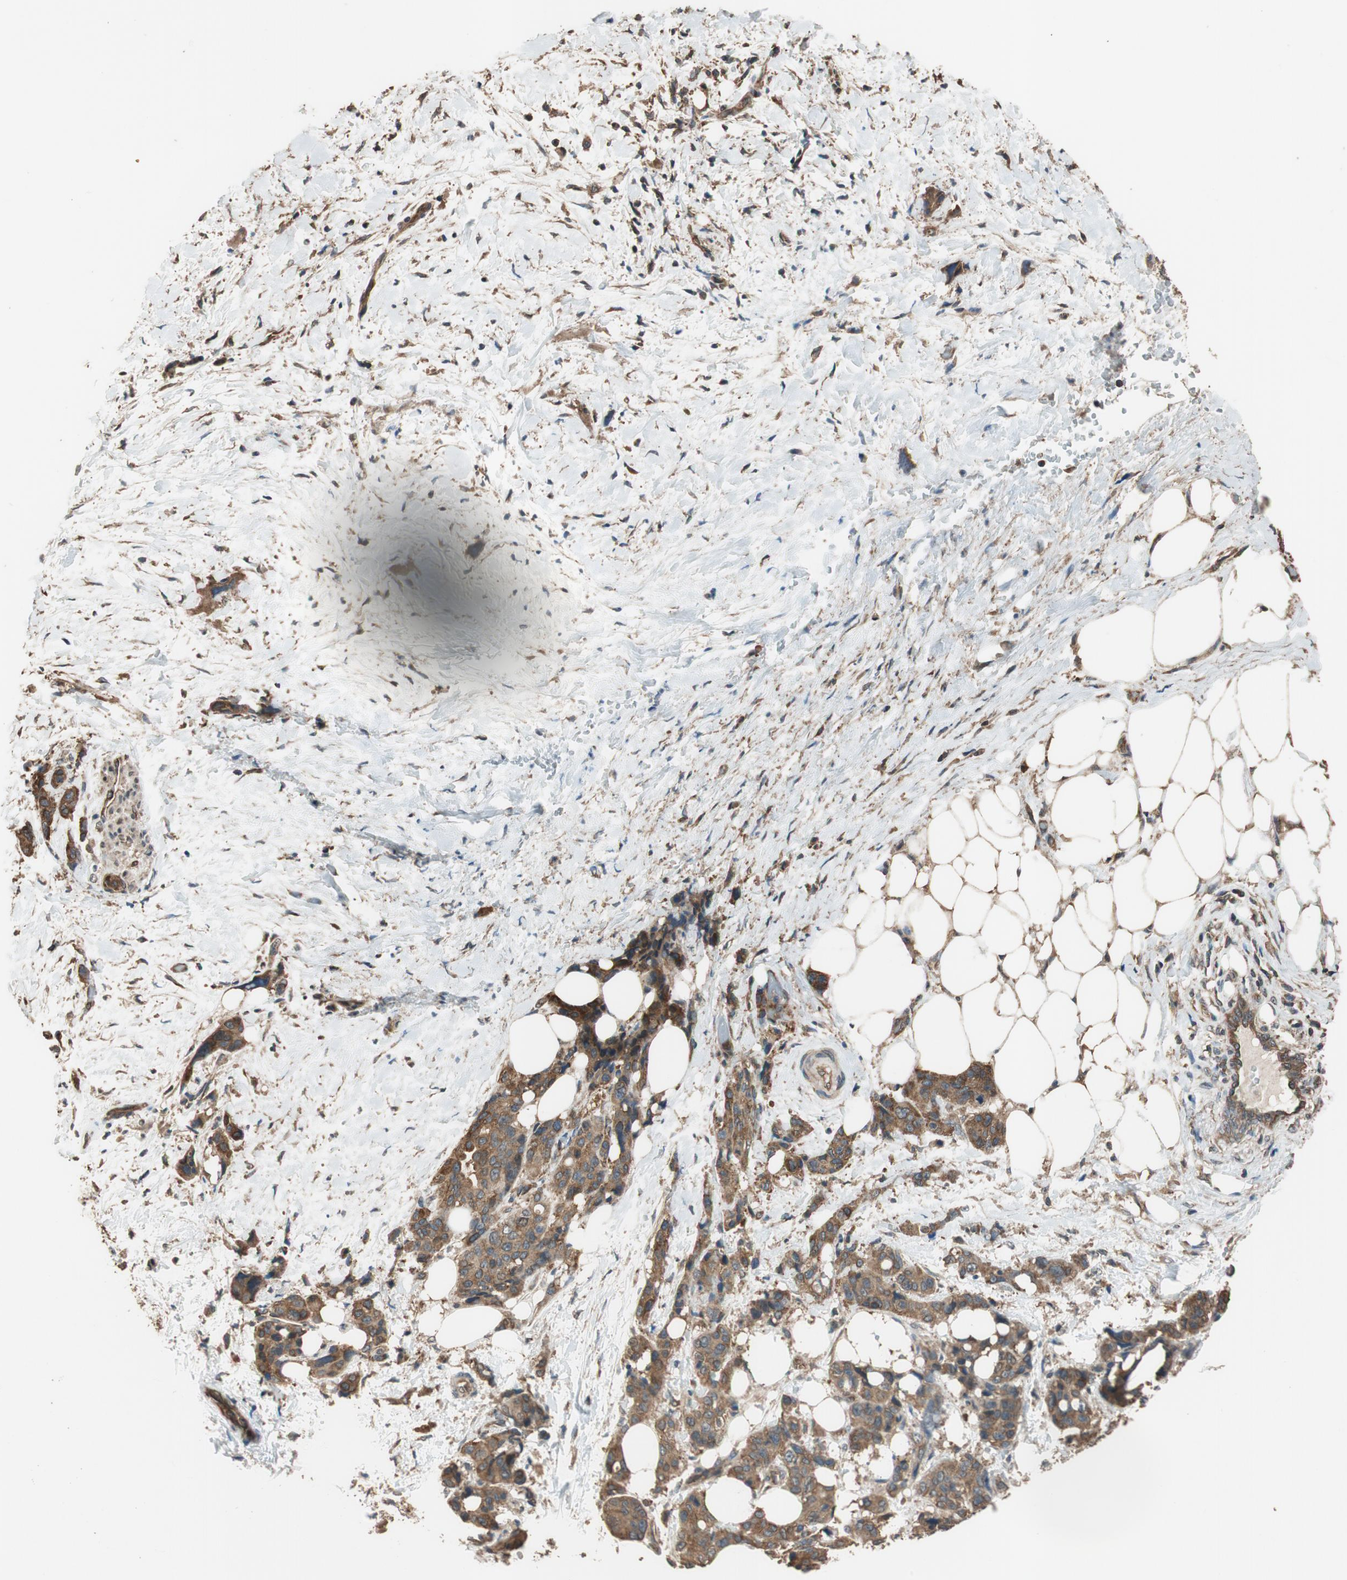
{"staining": {"intensity": "moderate", "quantity": ">75%", "location": "cytoplasmic/membranous"}, "tissue": "pancreatic cancer", "cell_type": "Tumor cells", "image_type": "cancer", "snomed": [{"axis": "morphology", "description": "Adenocarcinoma, NOS"}, {"axis": "topography", "description": "Pancreas"}], "caption": "Protein expression analysis of pancreatic cancer (adenocarcinoma) exhibits moderate cytoplasmic/membranous expression in about >75% of tumor cells.", "gene": "MST1R", "patient": {"sex": "male", "age": 46}}